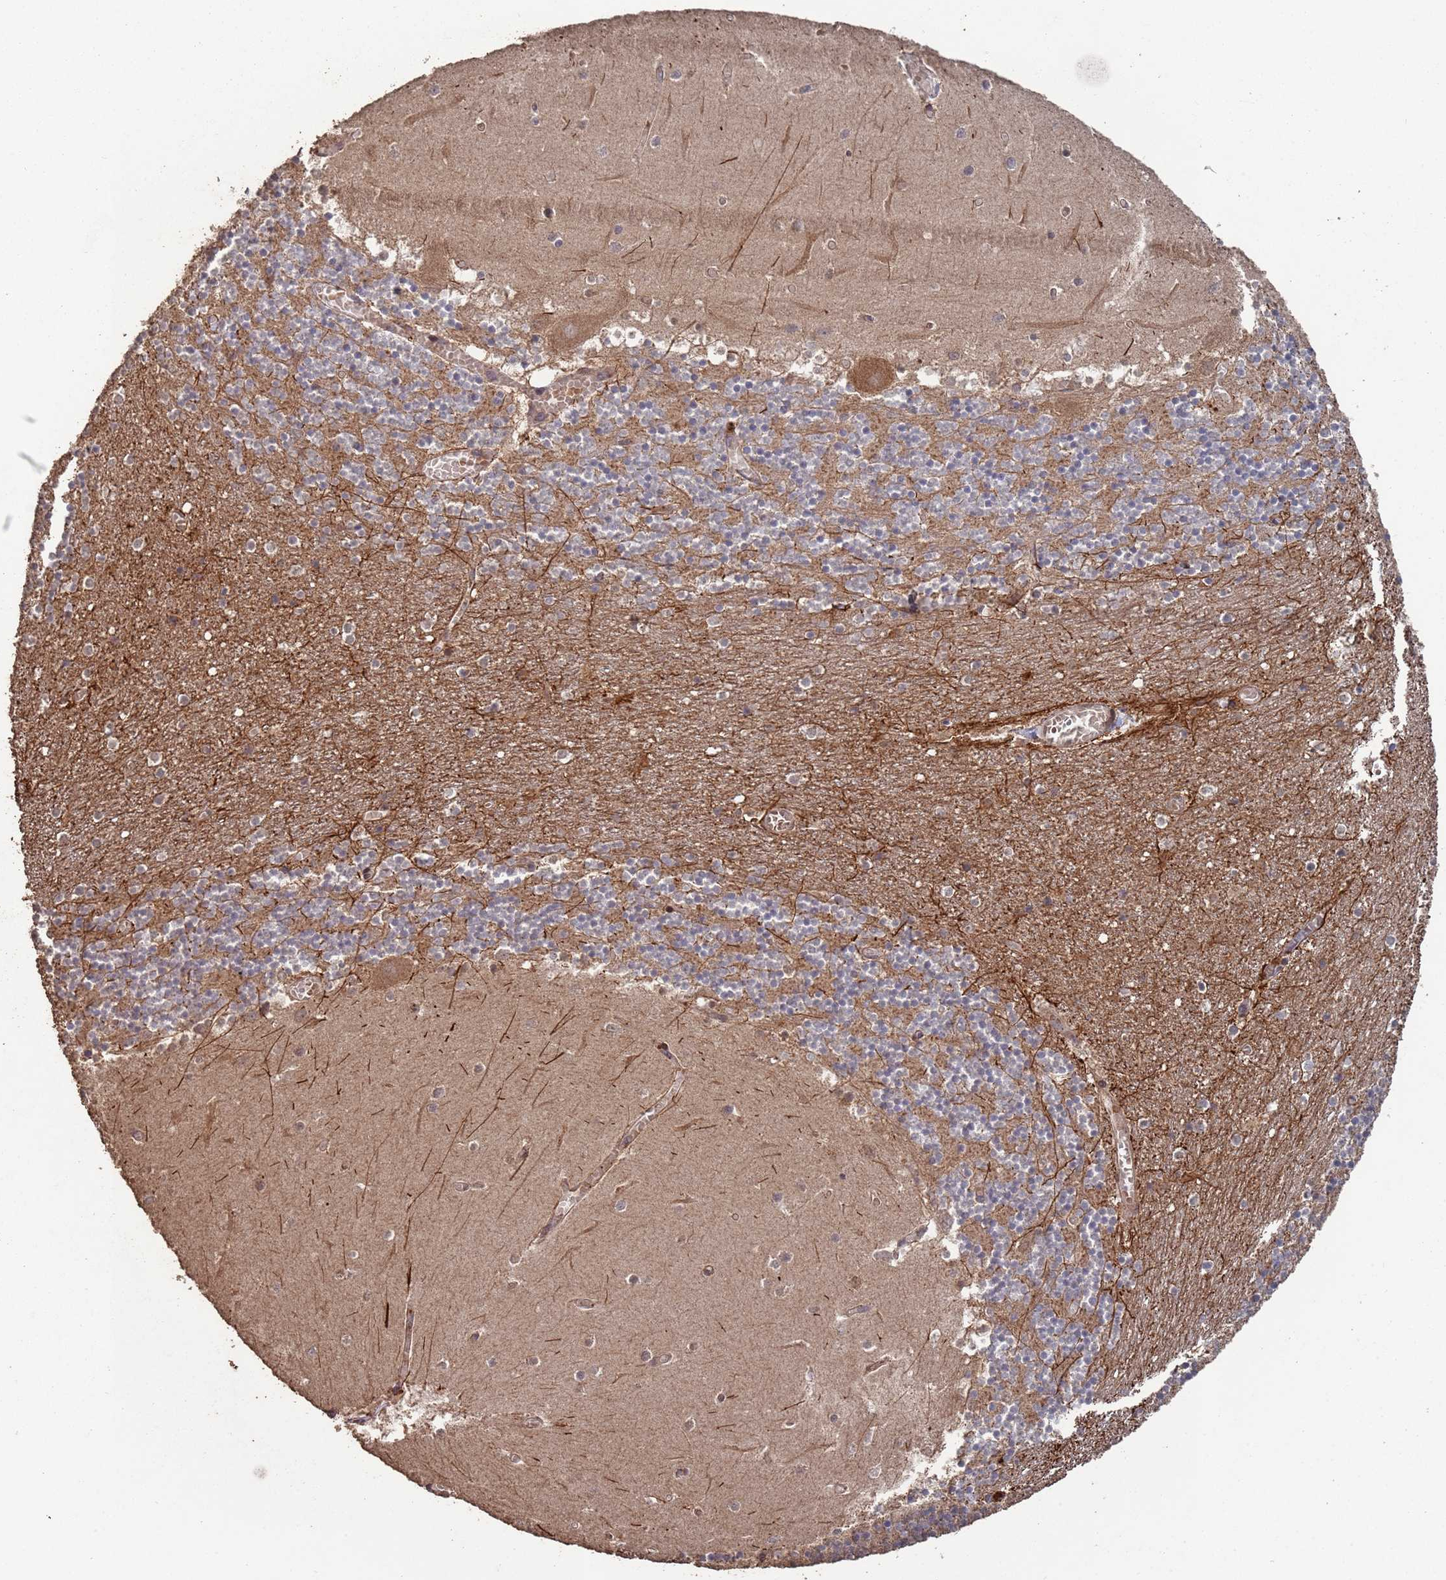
{"staining": {"intensity": "moderate", "quantity": "25%-75%", "location": "cytoplasmic/membranous"}, "tissue": "cerebellum", "cell_type": "Cells in granular layer", "image_type": "normal", "snomed": [{"axis": "morphology", "description": "Normal tissue, NOS"}, {"axis": "topography", "description": "Cerebellum"}], "caption": "Cells in granular layer demonstrate medium levels of moderate cytoplasmic/membranous positivity in about 25%-75% of cells in benign cerebellum.", "gene": "FRAT1", "patient": {"sex": "female", "age": 28}}